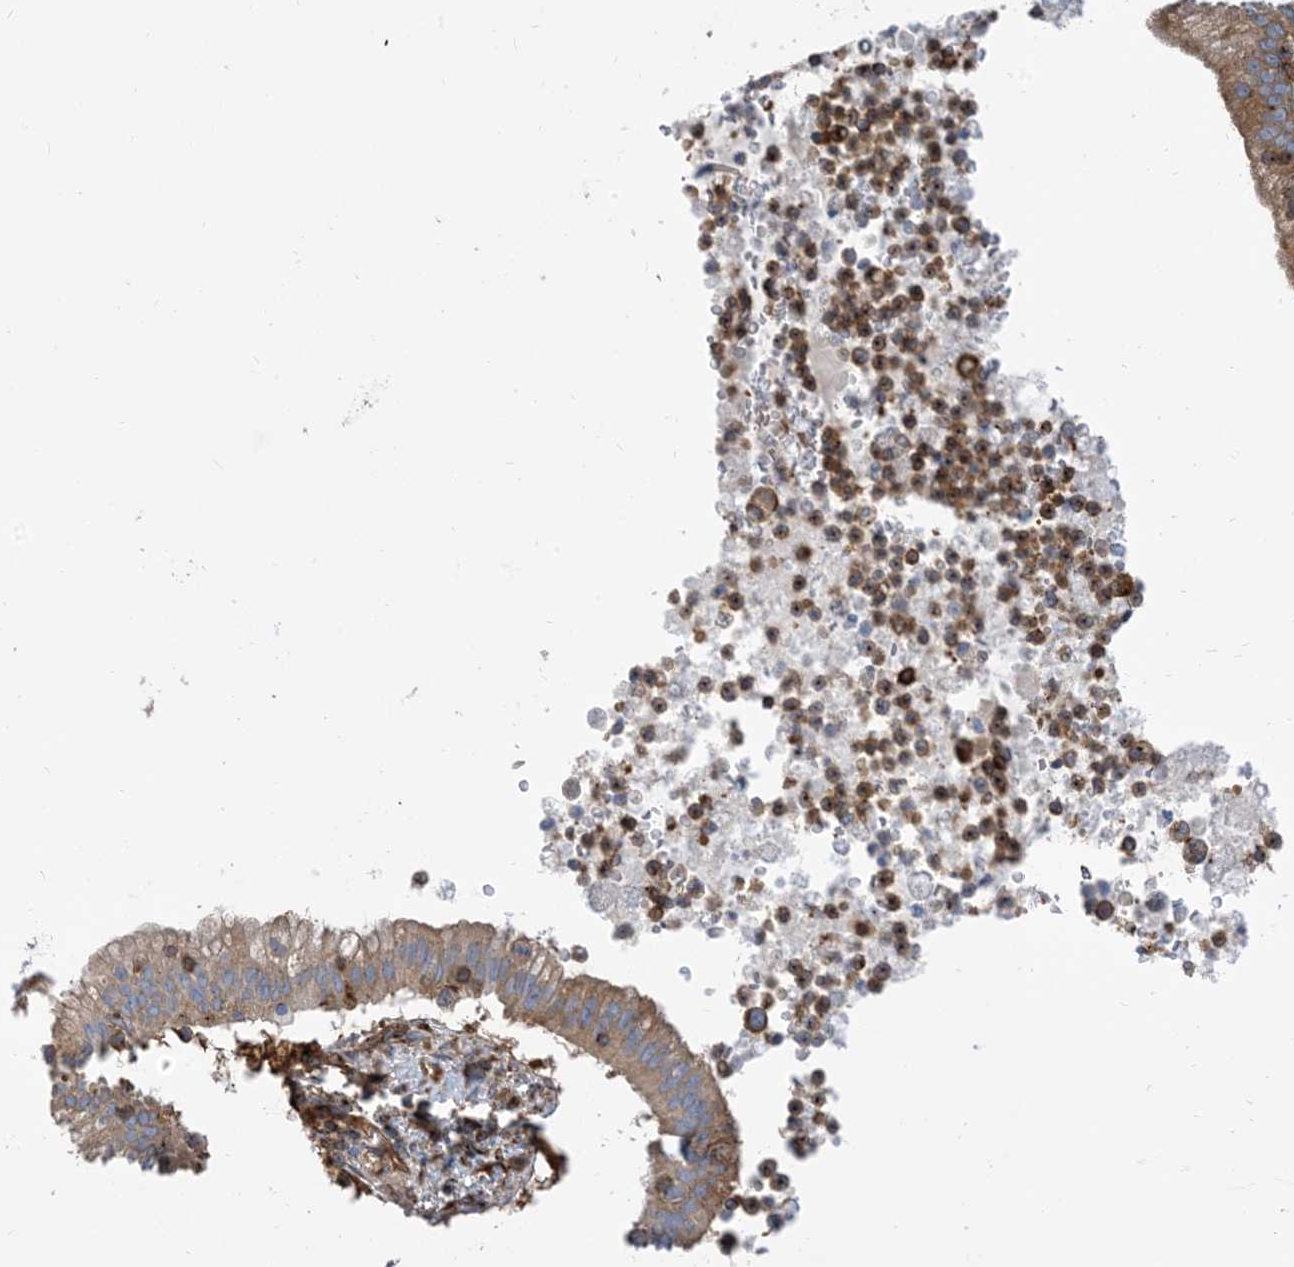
{"staining": {"intensity": "moderate", "quantity": ">75%", "location": "cytoplasmic/membranous"}, "tissue": "pancreatic cancer", "cell_type": "Tumor cells", "image_type": "cancer", "snomed": [{"axis": "morphology", "description": "Adenocarcinoma, NOS"}, {"axis": "topography", "description": "Pancreas"}], "caption": "The immunohistochemical stain labels moderate cytoplasmic/membranous expression in tumor cells of adenocarcinoma (pancreatic) tissue.", "gene": "DYNC1LI1", "patient": {"sex": "male", "age": 68}}